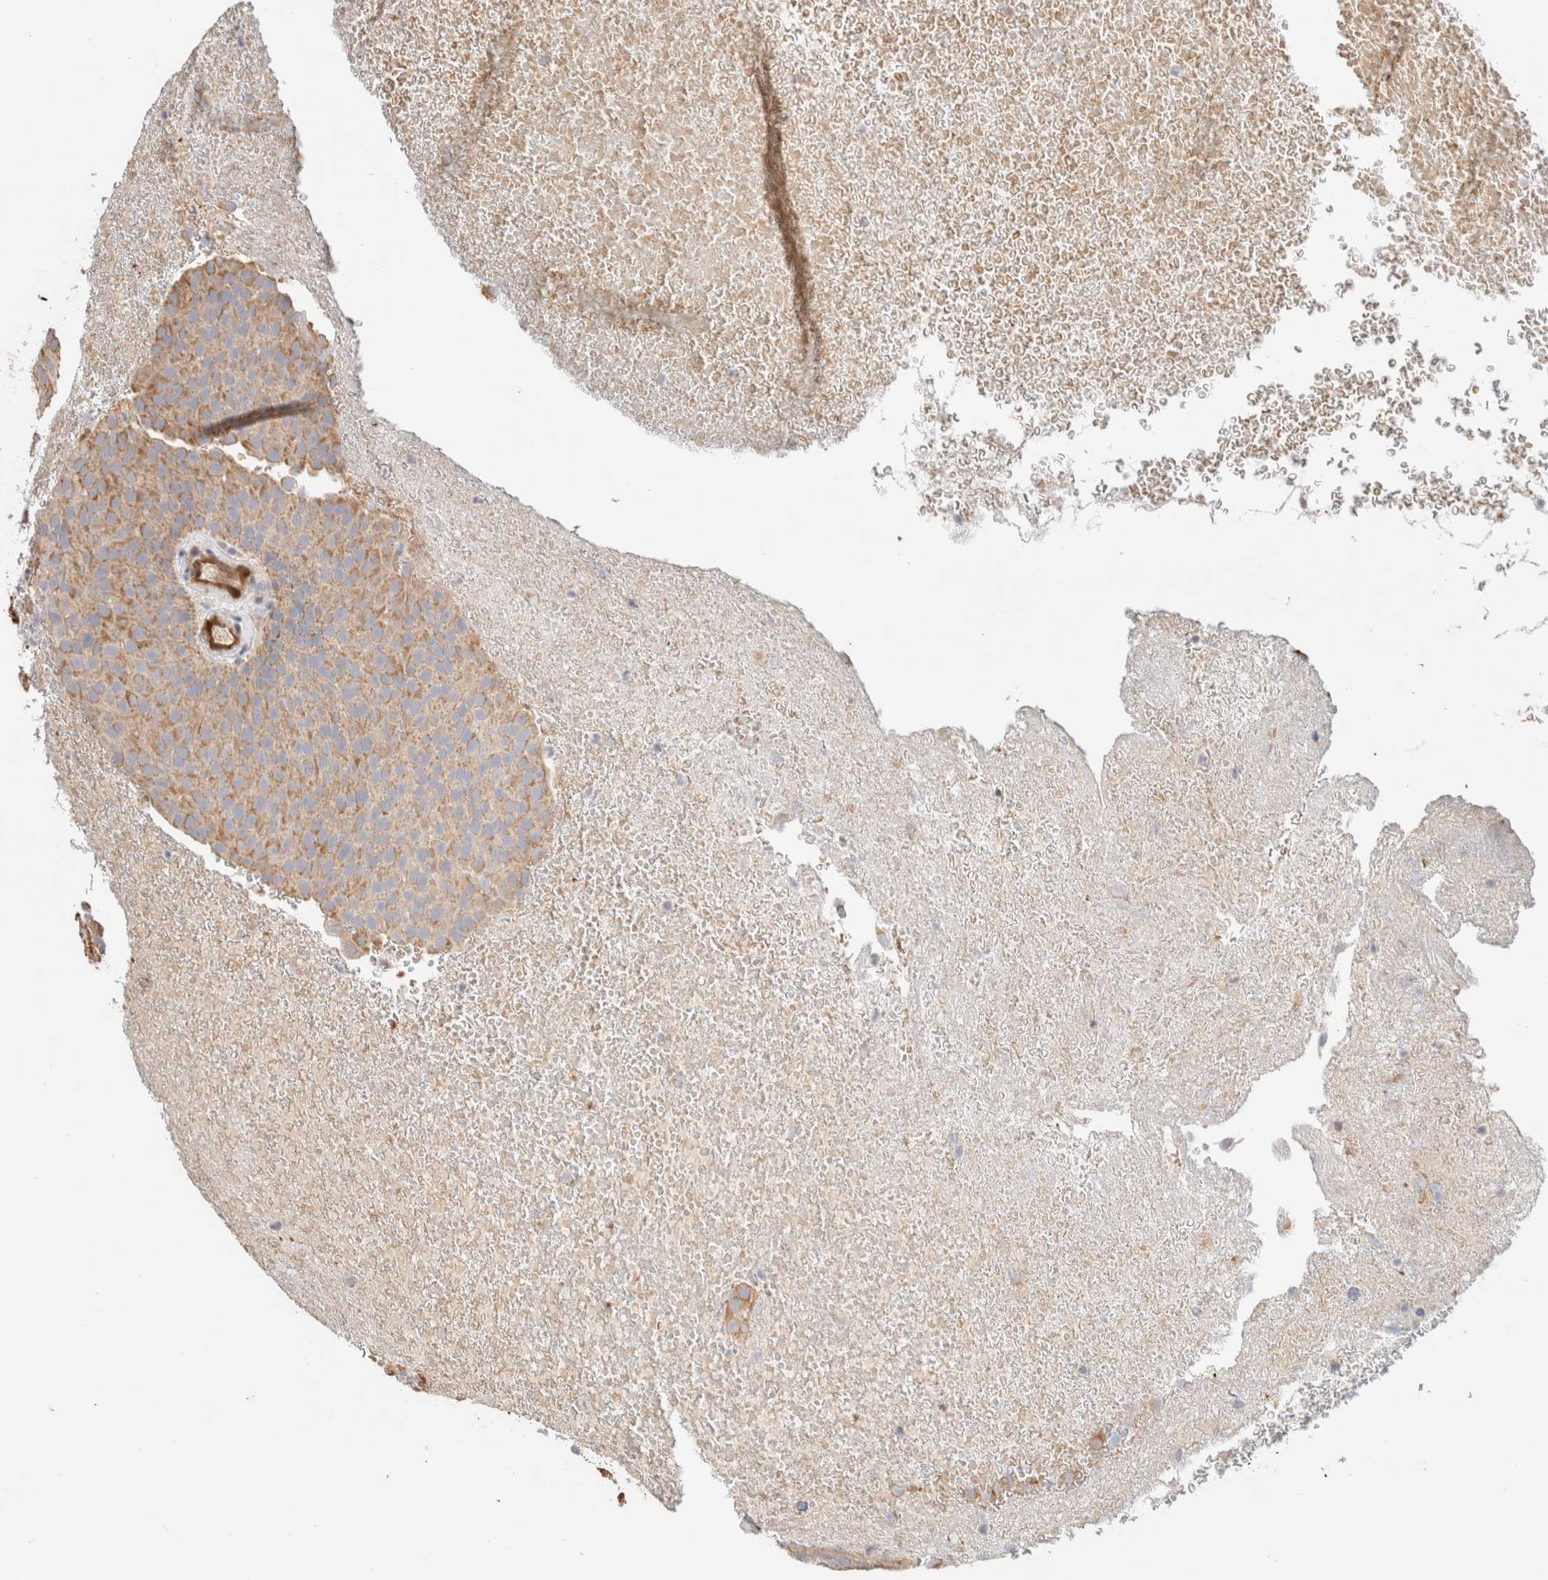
{"staining": {"intensity": "weak", "quantity": ">75%", "location": "cytoplasmic/membranous"}, "tissue": "urothelial cancer", "cell_type": "Tumor cells", "image_type": "cancer", "snomed": [{"axis": "morphology", "description": "Urothelial carcinoma, Low grade"}, {"axis": "topography", "description": "Urinary bladder"}], "caption": "Protein staining reveals weak cytoplasmic/membranous expression in approximately >75% of tumor cells in urothelial carcinoma (low-grade).", "gene": "CA13", "patient": {"sex": "male", "age": 78}}